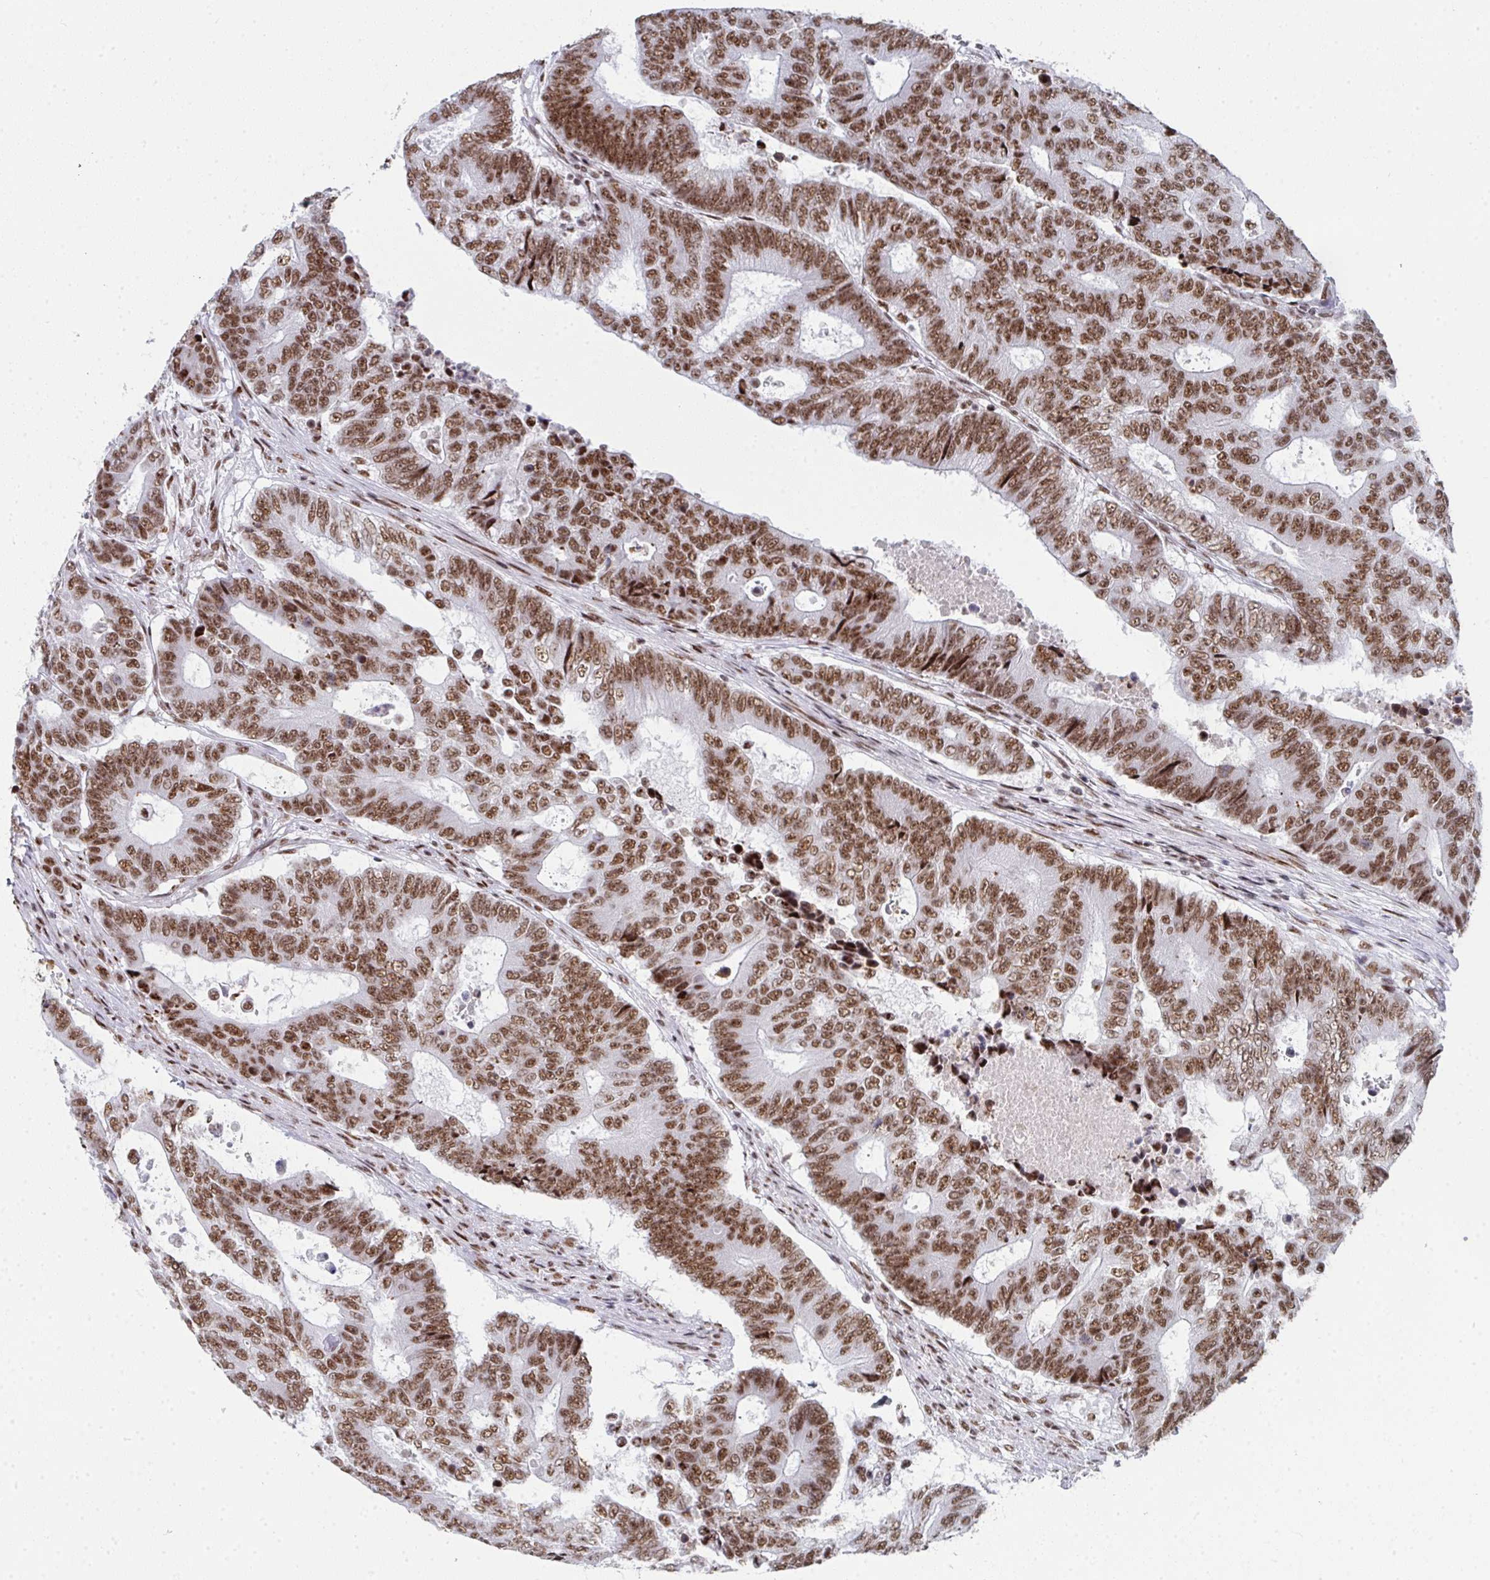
{"staining": {"intensity": "moderate", "quantity": ">75%", "location": "nuclear"}, "tissue": "colorectal cancer", "cell_type": "Tumor cells", "image_type": "cancer", "snomed": [{"axis": "morphology", "description": "Adenocarcinoma, NOS"}, {"axis": "topography", "description": "Colon"}], "caption": "A medium amount of moderate nuclear positivity is present in about >75% of tumor cells in adenocarcinoma (colorectal) tissue.", "gene": "SNRNP70", "patient": {"sex": "female", "age": 48}}